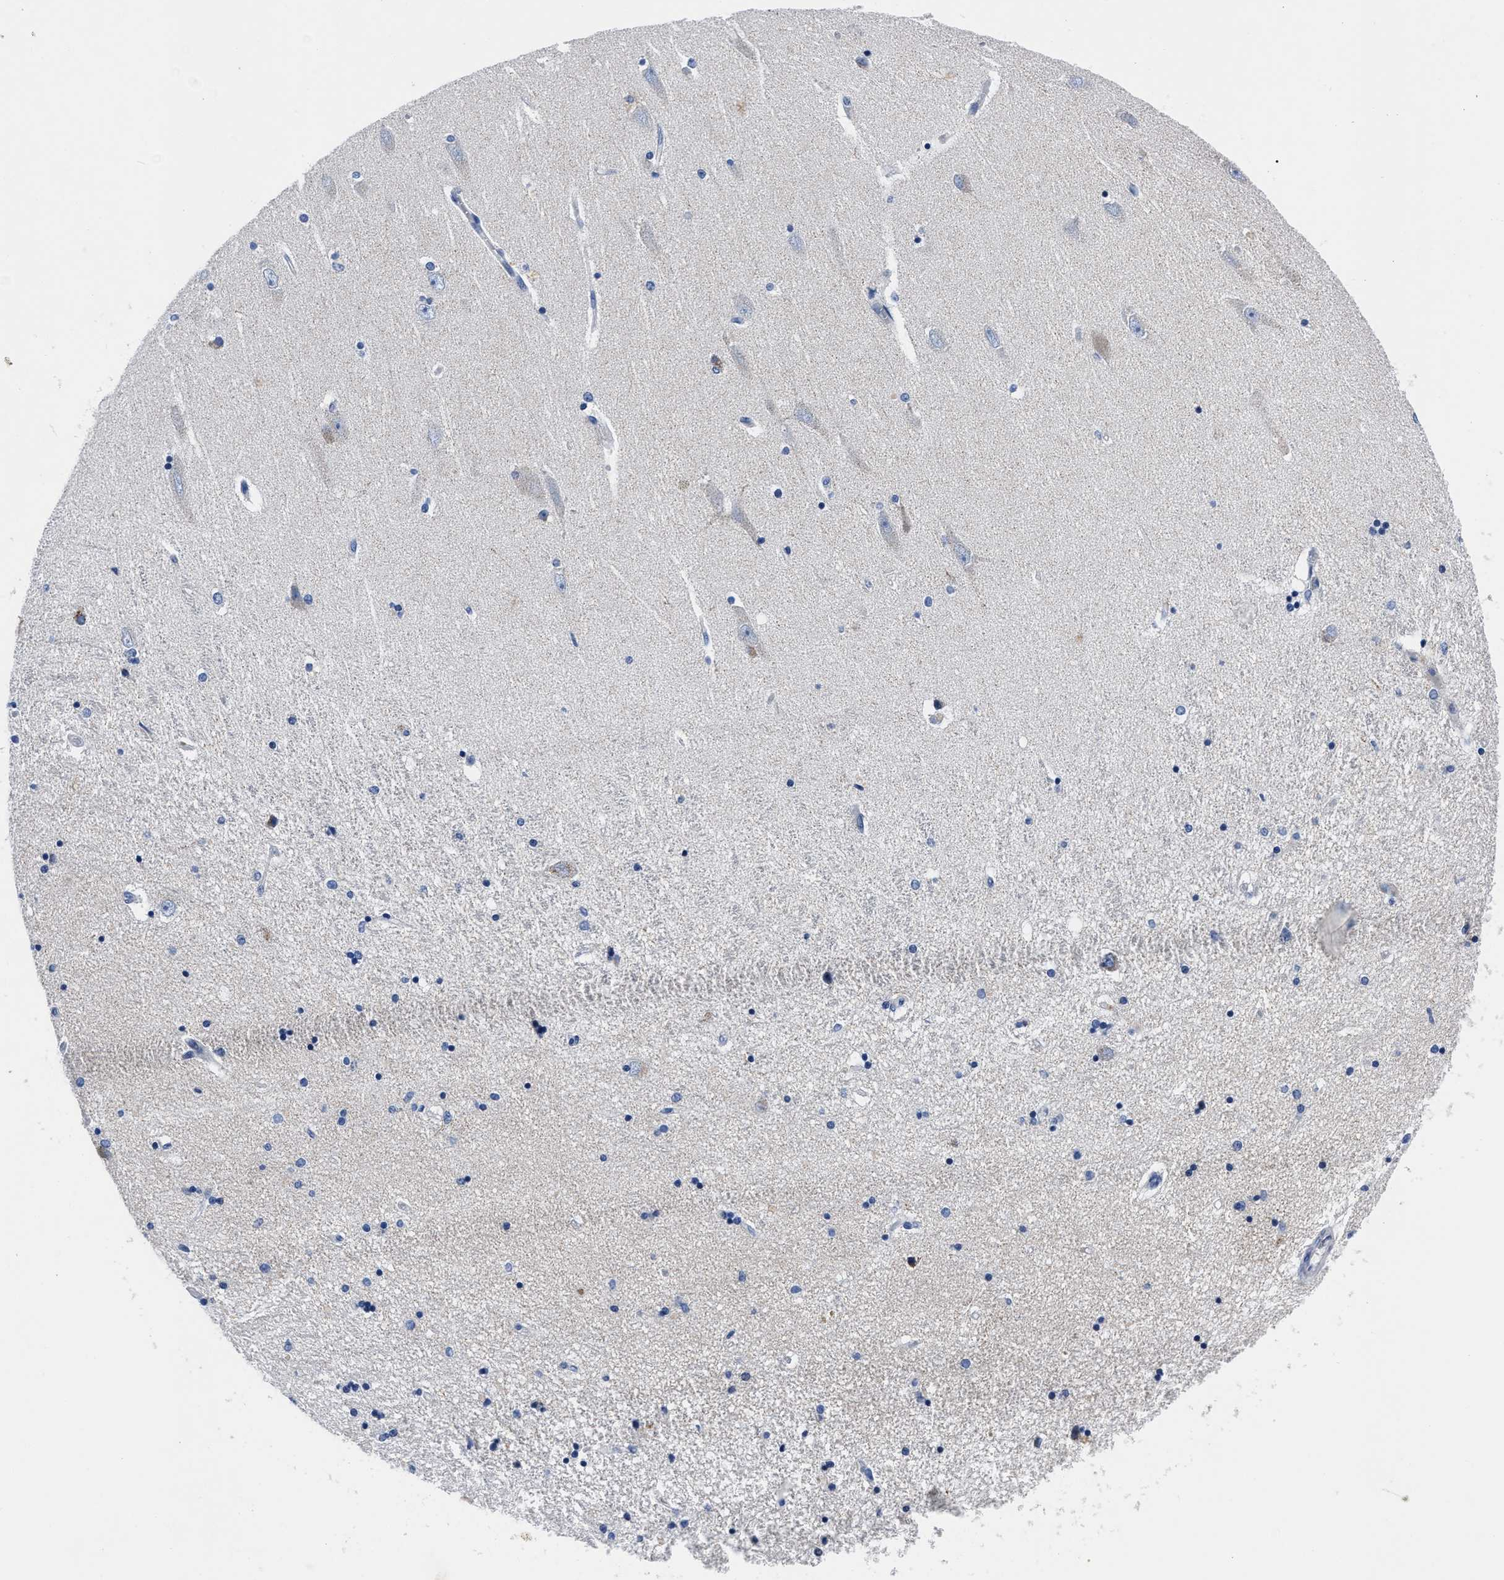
{"staining": {"intensity": "moderate", "quantity": "<25%", "location": "cytoplasmic/membranous"}, "tissue": "hippocampus", "cell_type": "Glial cells", "image_type": "normal", "snomed": [{"axis": "morphology", "description": "Normal tissue, NOS"}, {"axis": "topography", "description": "Hippocampus"}], "caption": "Hippocampus stained with DAB immunohistochemistry reveals low levels of moderate cytoplasmic/membranous positivity in about <25% of glial cells. Ihc stains the protein of interest in brown and the nuclei are stained blue.", "gene": "MOV10L1", "patient": {"sex": "female", "age": 54}}